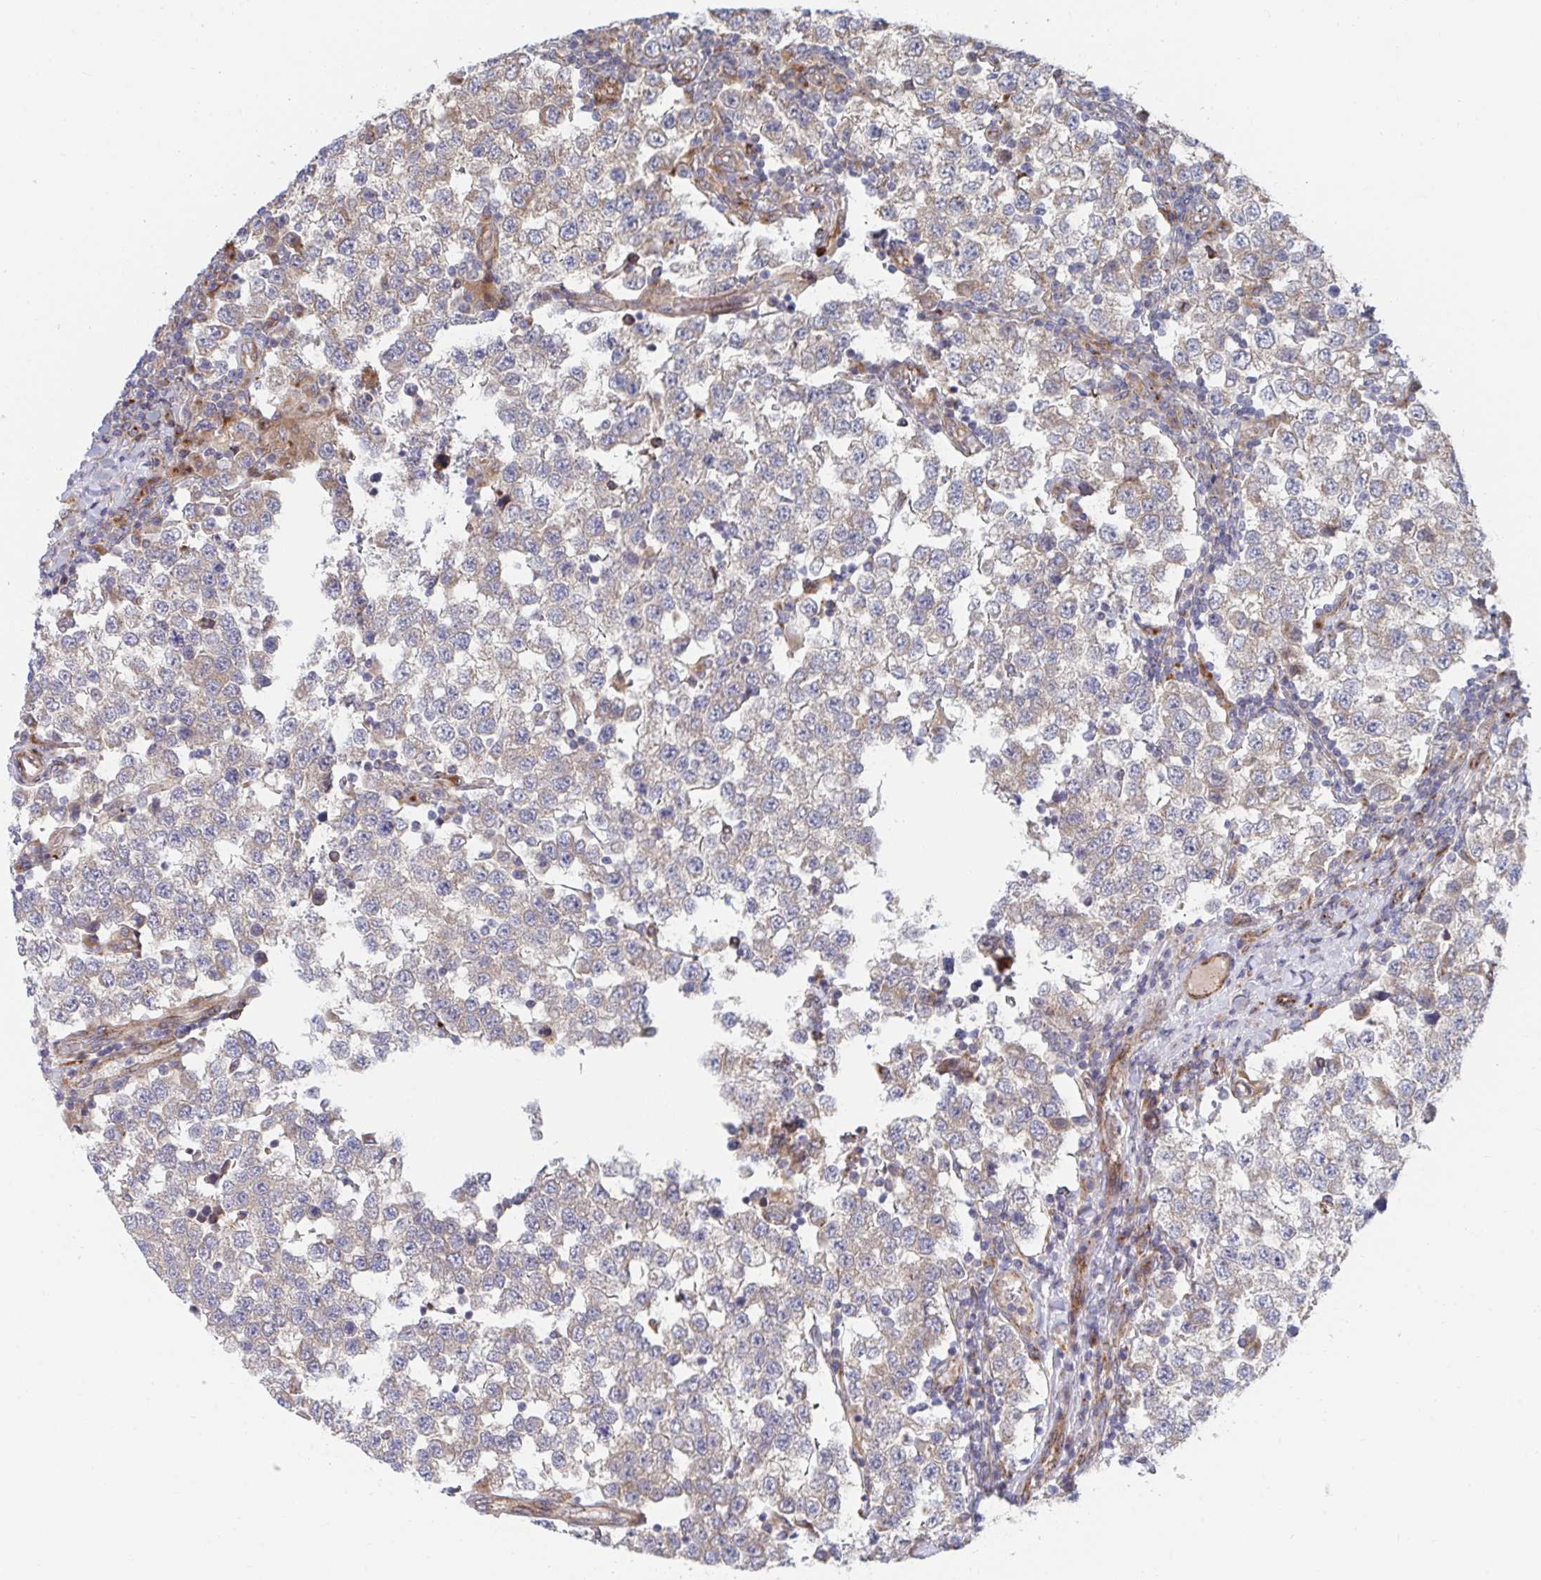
{"staining": {"intensity": "negative", "quantity": "none", "location": "none"}, "tissue": "testis cancer", "cell_type": "Tumor cells", "image_type": "cancer", "snomed": [{"axis": "morphology", "description": "Seminoma, NOS"}, {"axis": "topography", "description": "Testis"}], "caption": "Immunohistochemistry photomicrograph of testis seminoma stained for a protein (brown), which reveals no expression in tumor cells.", "gene": "FJX1", "patient": {"sex": "male", "age": 34}}